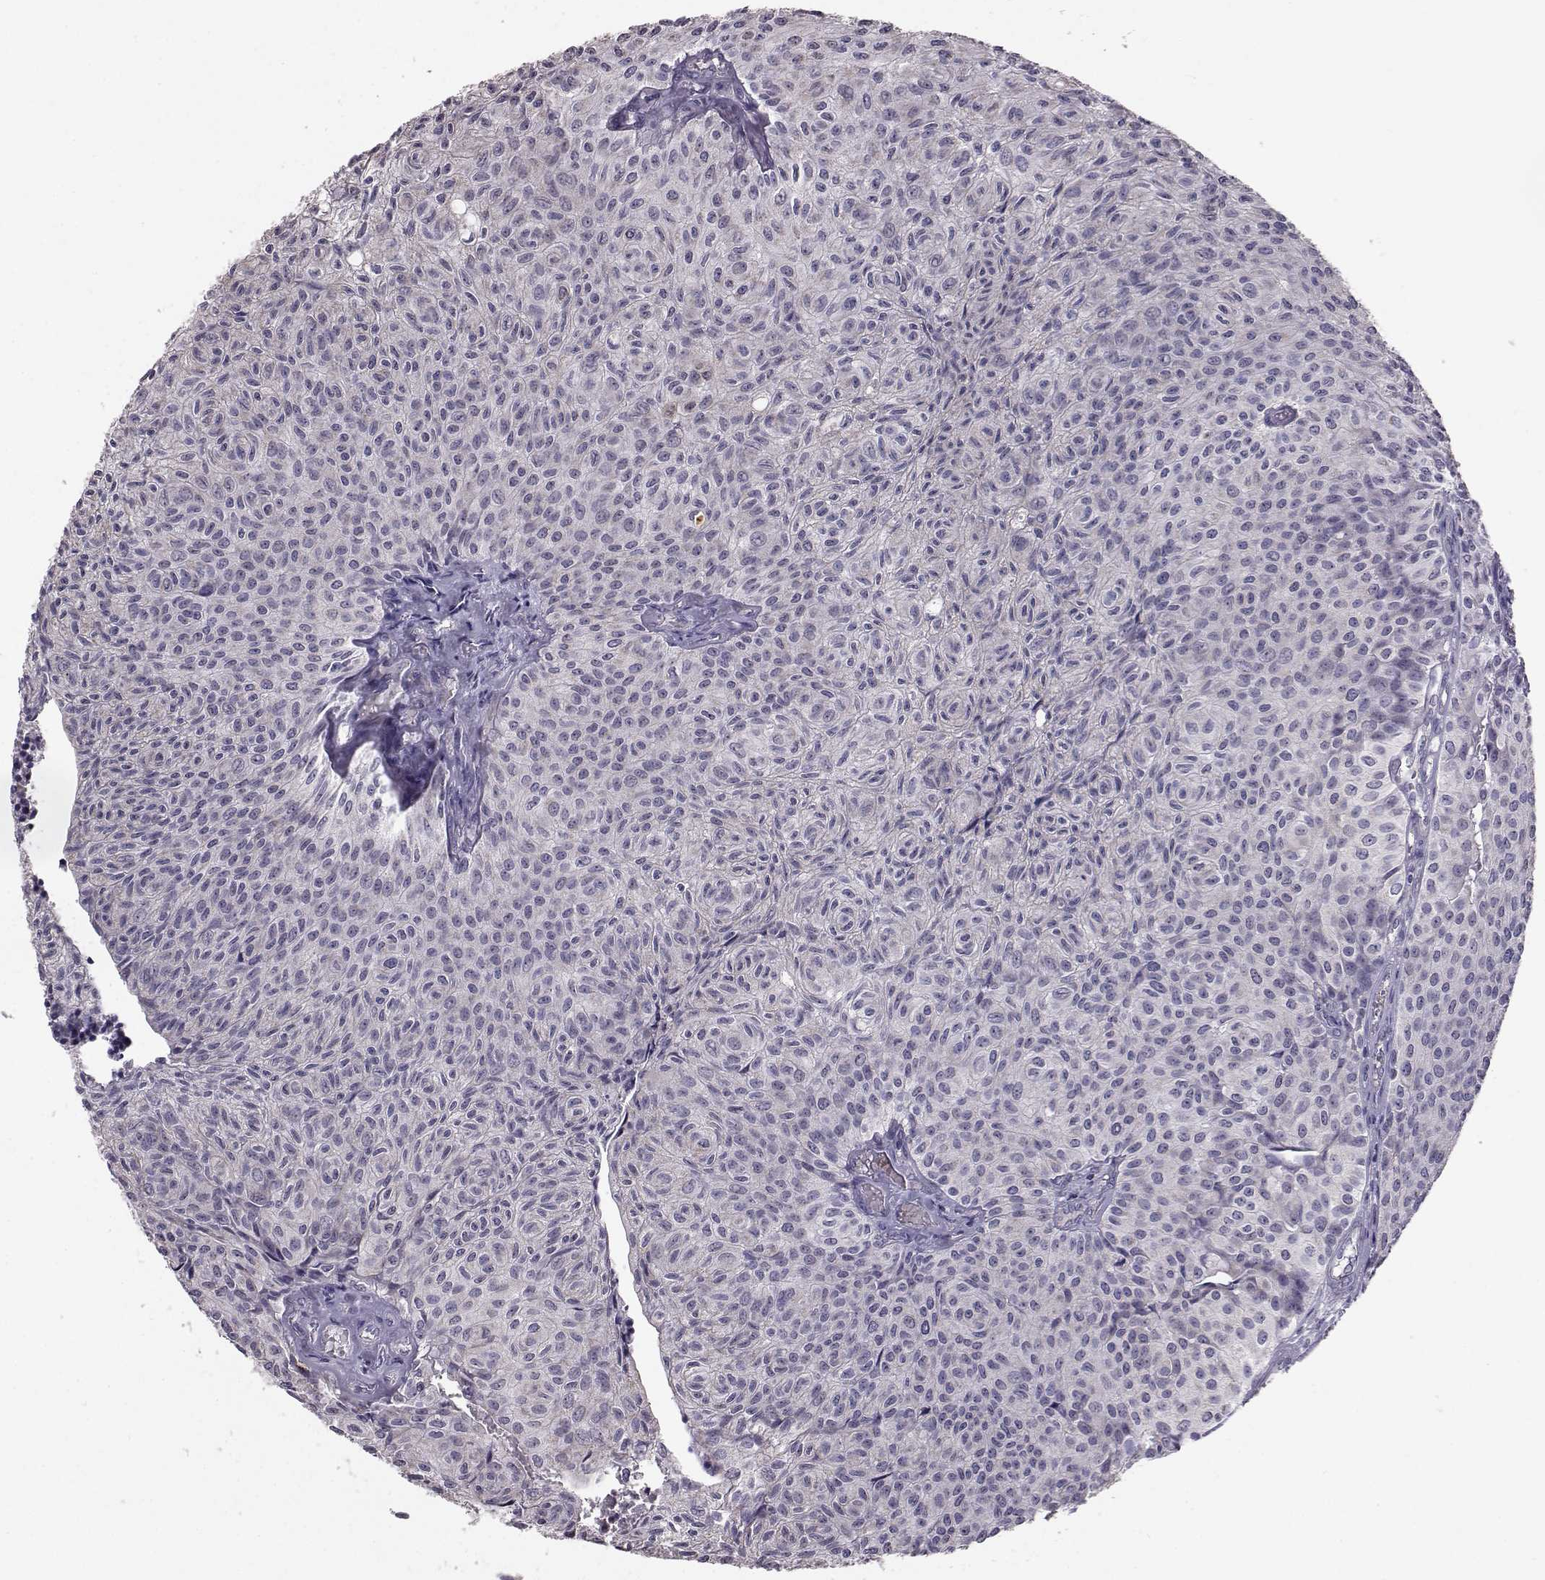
{"staining": {"intensity": "negative", "quantity": "none", "location": "none"}, "tissue": "urothelial cancer", "cell_type": "Tumor cells", "image_type": "cancer", "snomed": [{"axis": "morphology", "description": "Urothelial carcinoma, Low grade"}, {"axis": "topography", "description": "Urinary bladder"}], "caption": "Immunohistochemistry histopathology image of neoplastic tissue: human low-grade urothelial carcinoma stained with DAB displays no significant protein positivity in tumor cells.", "gene": "ALDH3A1", "patient": {"sex": "male", "age": 89}}